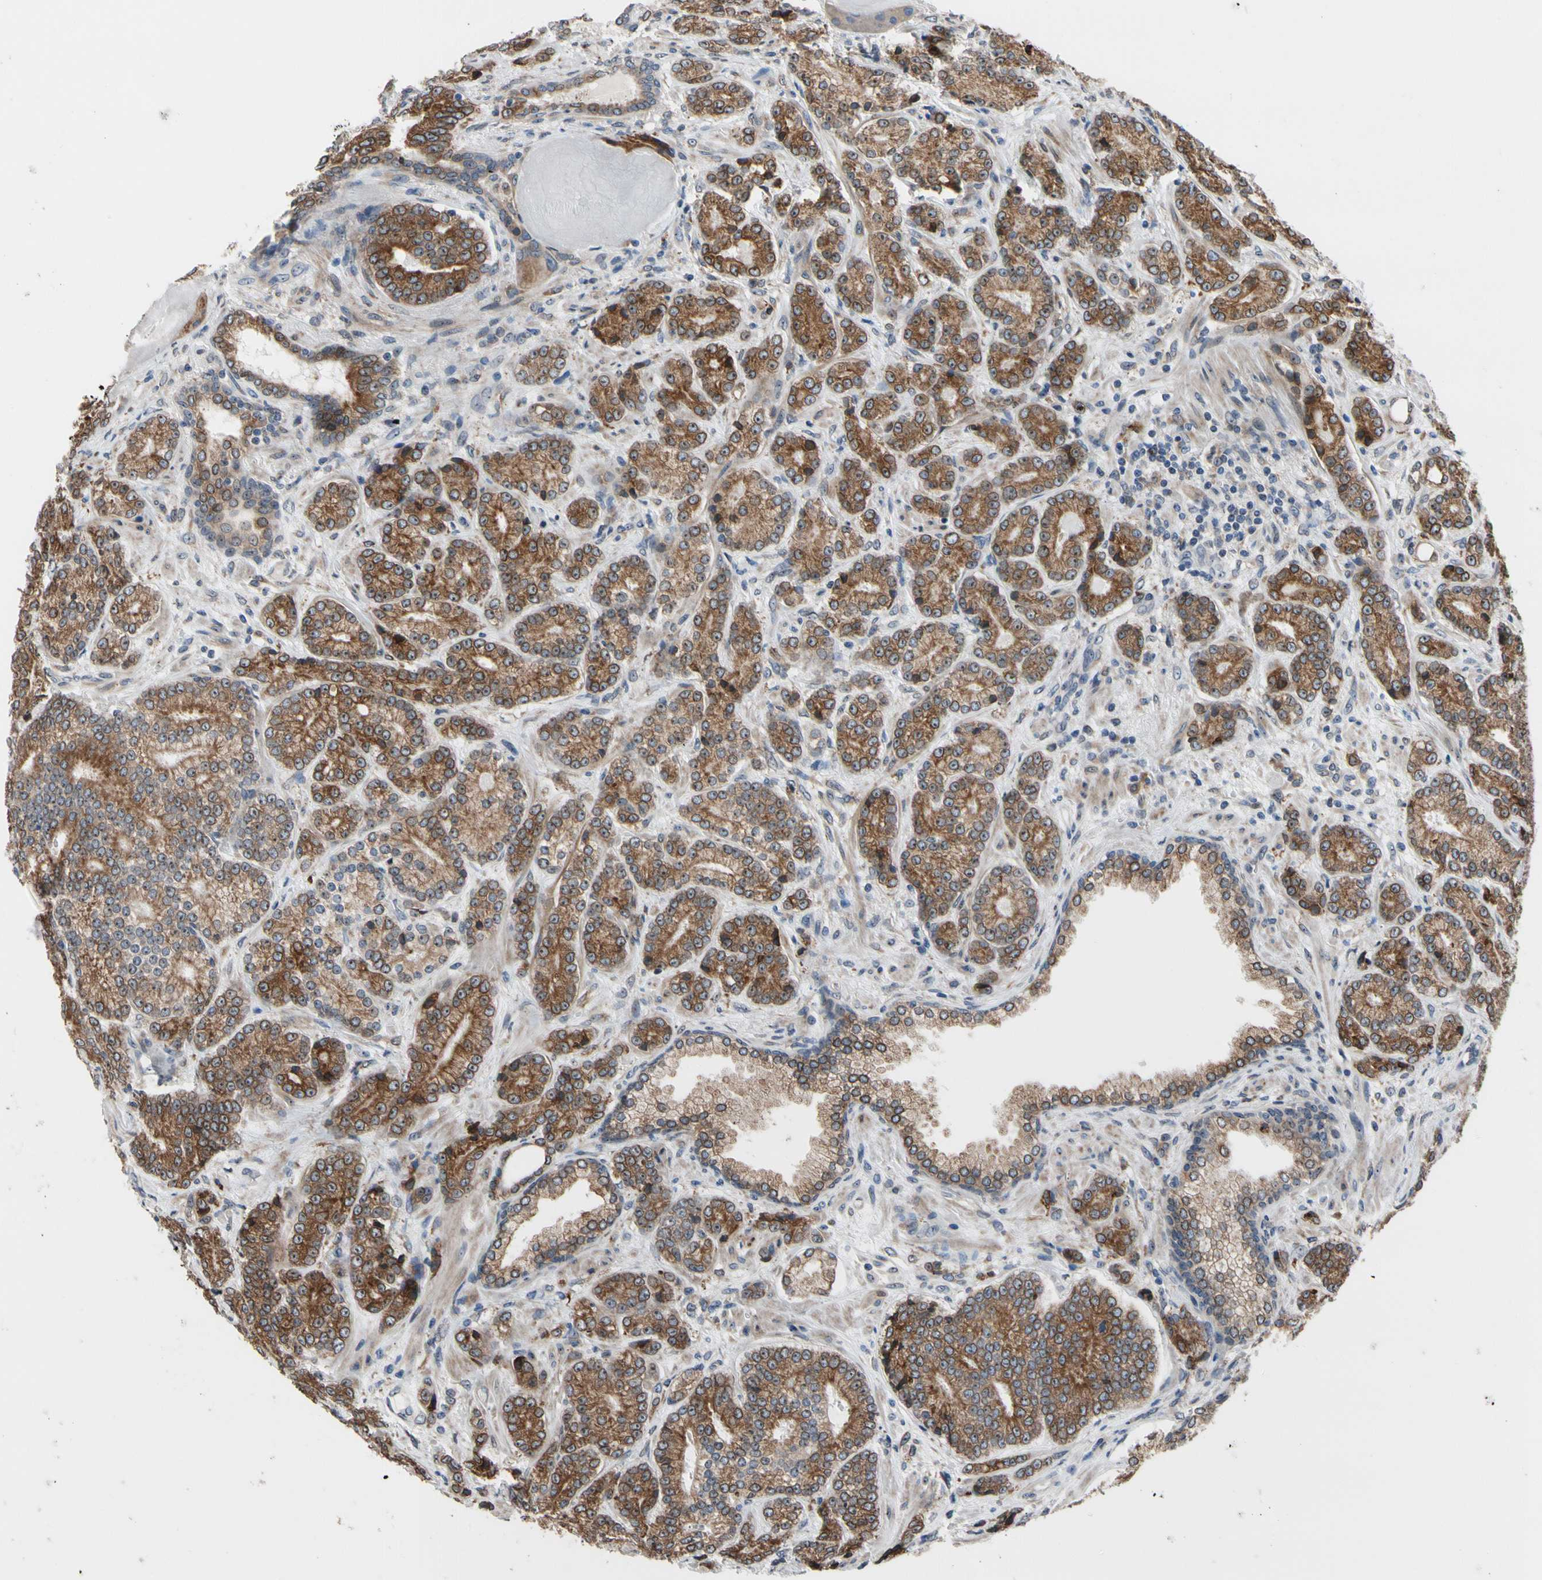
{"staining": {"intensity": "moderate", "quantity": ">75%", "location": "cytoplasmic/membranous"}, "tissue": "prostate cancer", "cell_type": "Tumor cells", "image_type": "cancer", "snomed": [{"axis": "morphology", "description": "Adenocarcinoma, High grade"}, {"axis": "topography", "description": "Prostate"}], "caption": "High-power microscopy captured an IHC micrograph of prostate cancer, revealing moderate cytoplasmic/membranous staining in about >75% of tumor cells.", "gene": "TMED7", "patient": {"sex": "male", "age": 61}}